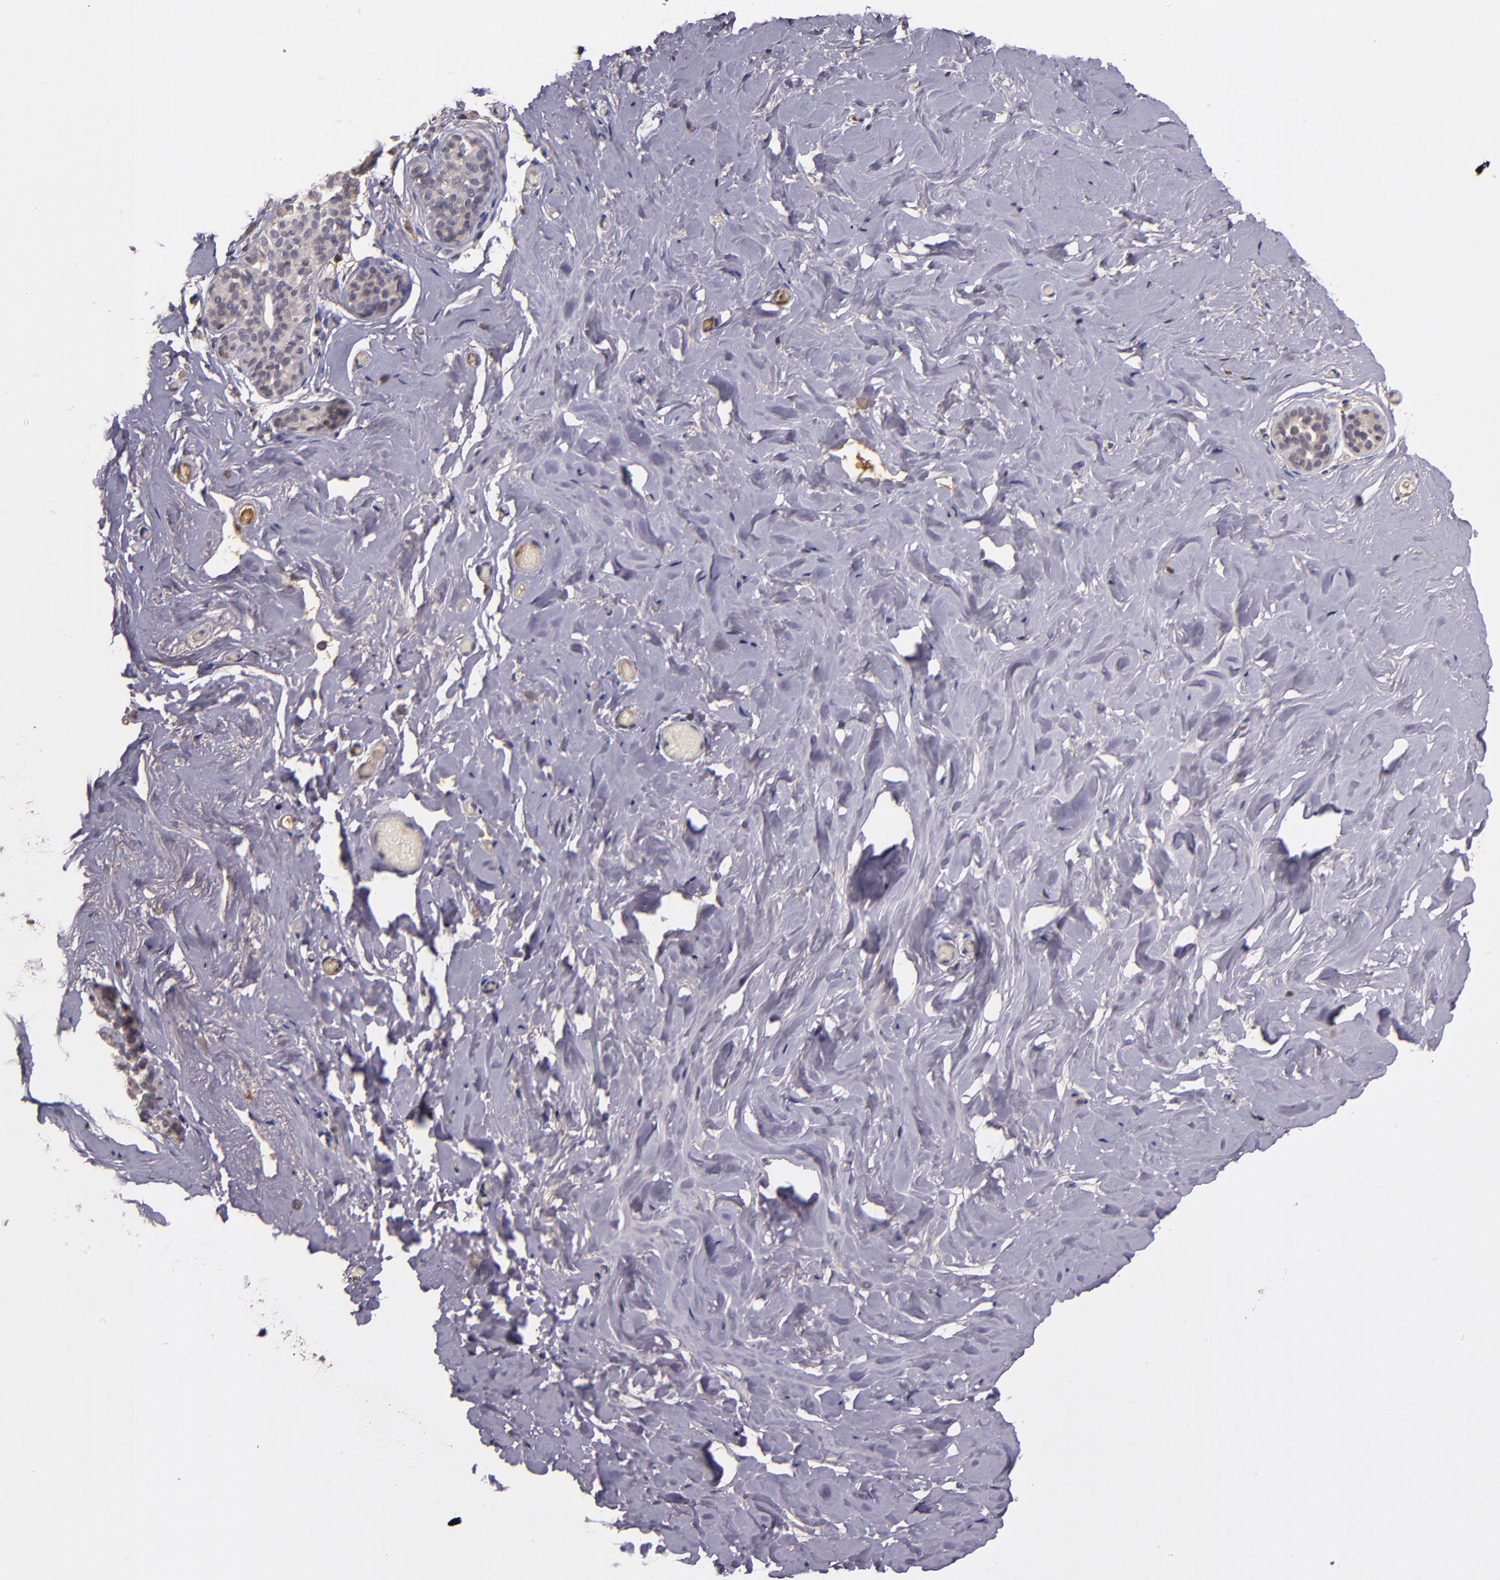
{"staining": {"intensity": "negative", "quantity": "none", "location": "none"}, "tissue": "breast", "cell_type": "Glandular cells", "image_type": "normal", "snomed": [{"axis": "morphology", "description": "Normal tissue, NOS"}, {"axis": "topography", "description": "Breast"}], "caption": "This is an immunohistochemistry micrograph of unremarkable breast. There is no positivity in glandular cells.", "gene": "PRAF2", "patient": {"sex": "female", "age": 75}}